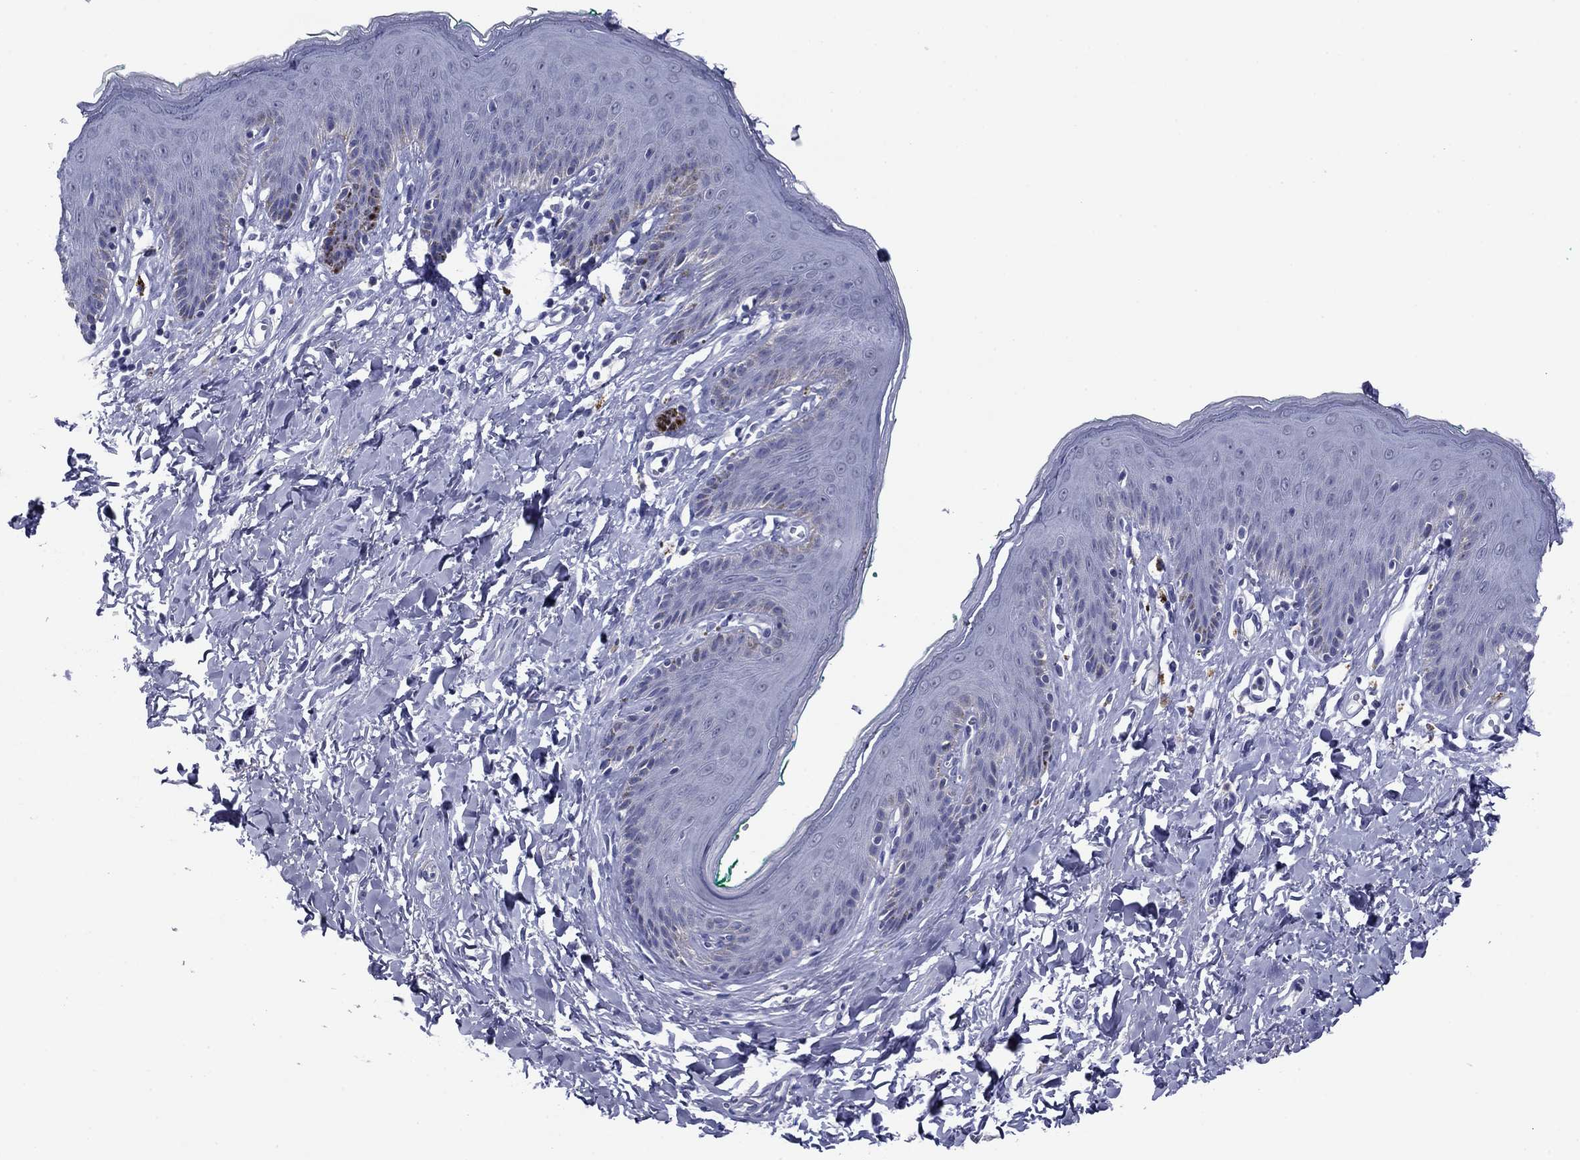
{"staining": {"intensity": "negative", "quantity": "none", "location": "none"}, "tissue": "skin", "cell_type": "Epidermal cells", "image_type": "normal", "snomed": [{"axis": "morphology", "description": "Normal tissue, NOS"}, {"axis": "topography", "description": "Vulva"}], "caption": "Immunohistochemistry (IHC) histopathology image of normal skin: skin stained with DAB (3,3'-diaminobenzidine) reveals no significant protein expression in epidermal cells.", "gene": "TCFL5", "patient": {"sex": "female", "age": 66}}